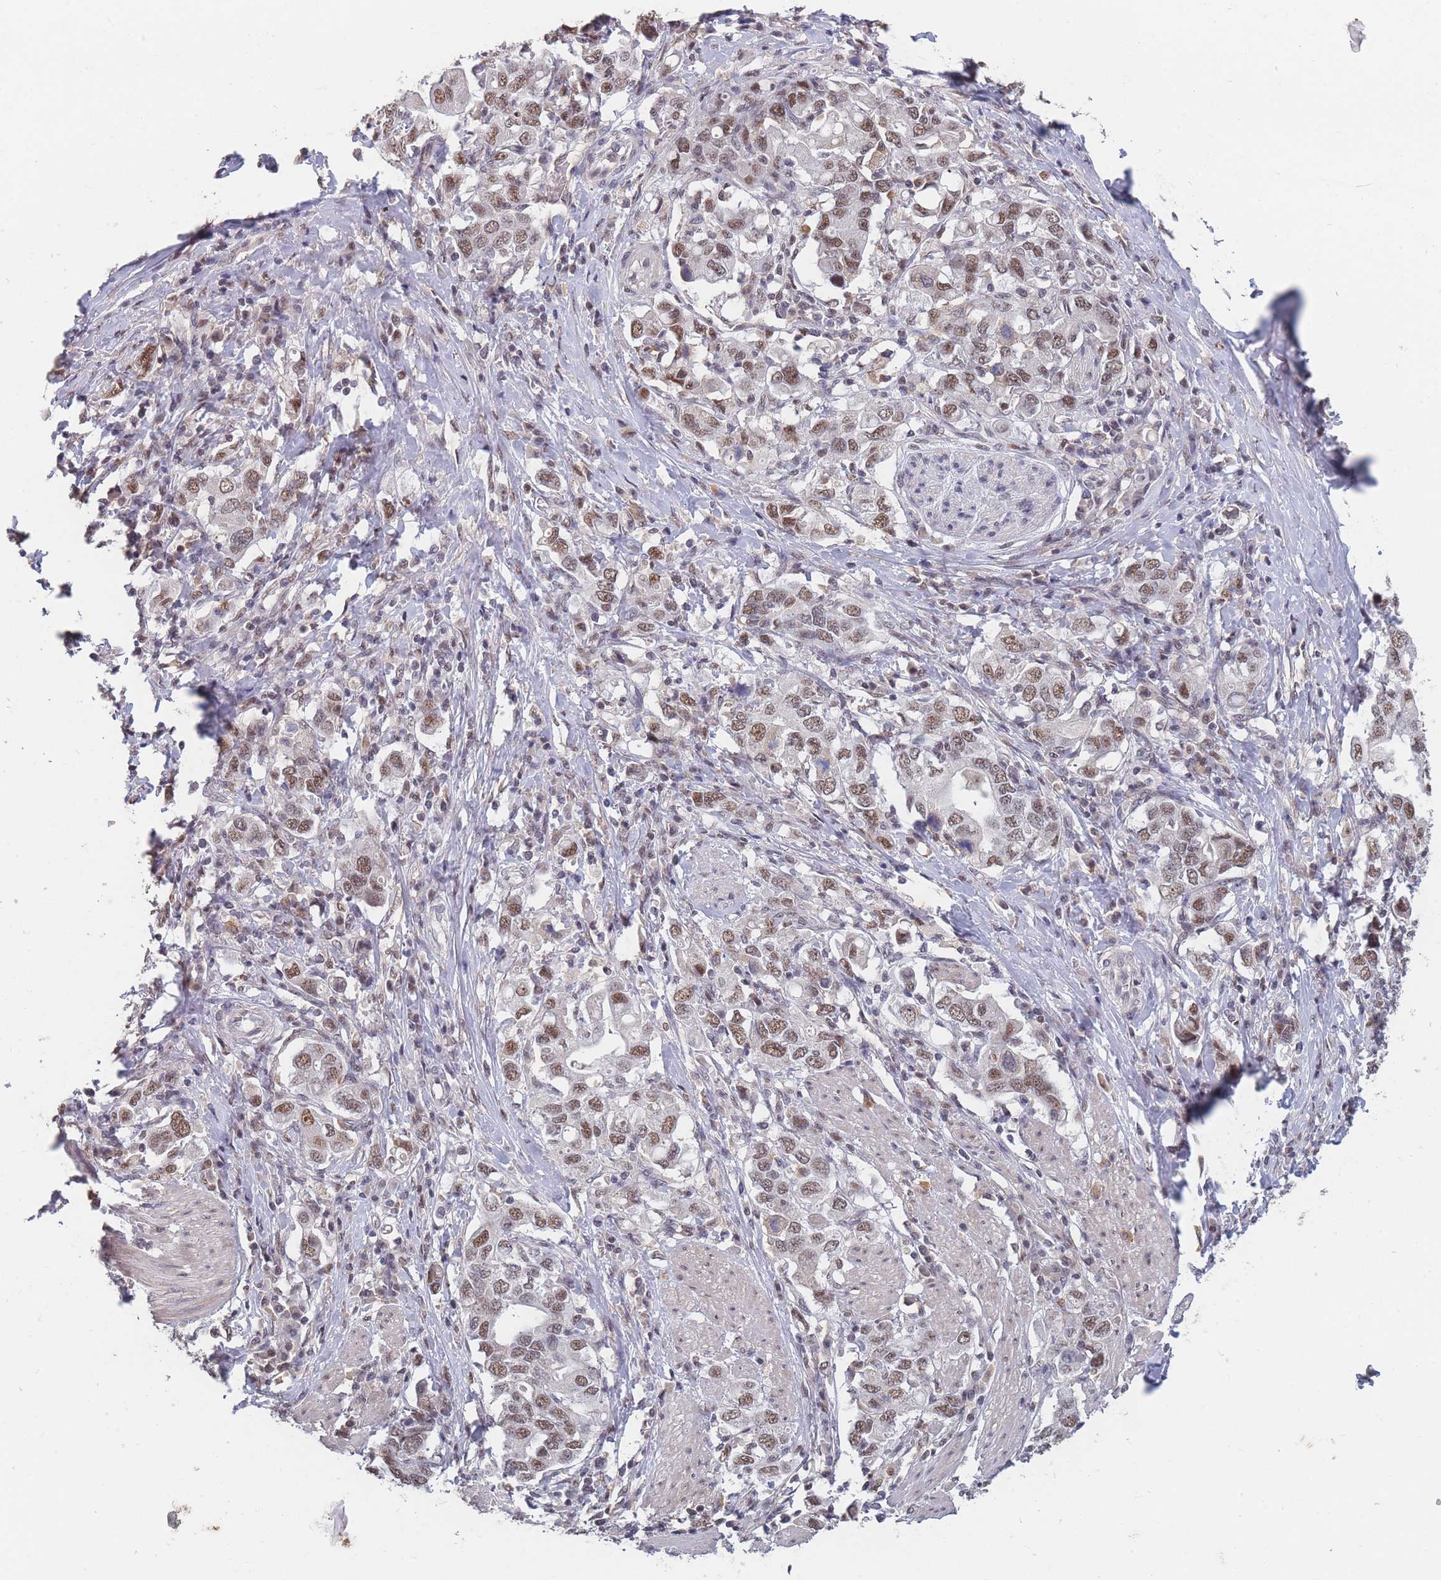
{"staining": {"intensity": "moderate", "quantity": ">75%", "location": "nuclear"}, "tissue": "stomach cancer", "cell_type": "Tumor cells", "image_type": "cancer", "snomed": [{"axis": "morphology", "description": "Adenocarcinoma, NOS"}, {"axis": "topography", "description": "Stomach, upper"}, {"axis": "topography", "description": "Stomach"}], "caption": "Stomach cancer (adenocarcinoma) stained with DAB IHC reveals medium levels of moderate nuclear expression in approximately >75% of tumor cells.", "gene": "SNRPA1", "patient": {"sex": "male", "age": 62}}